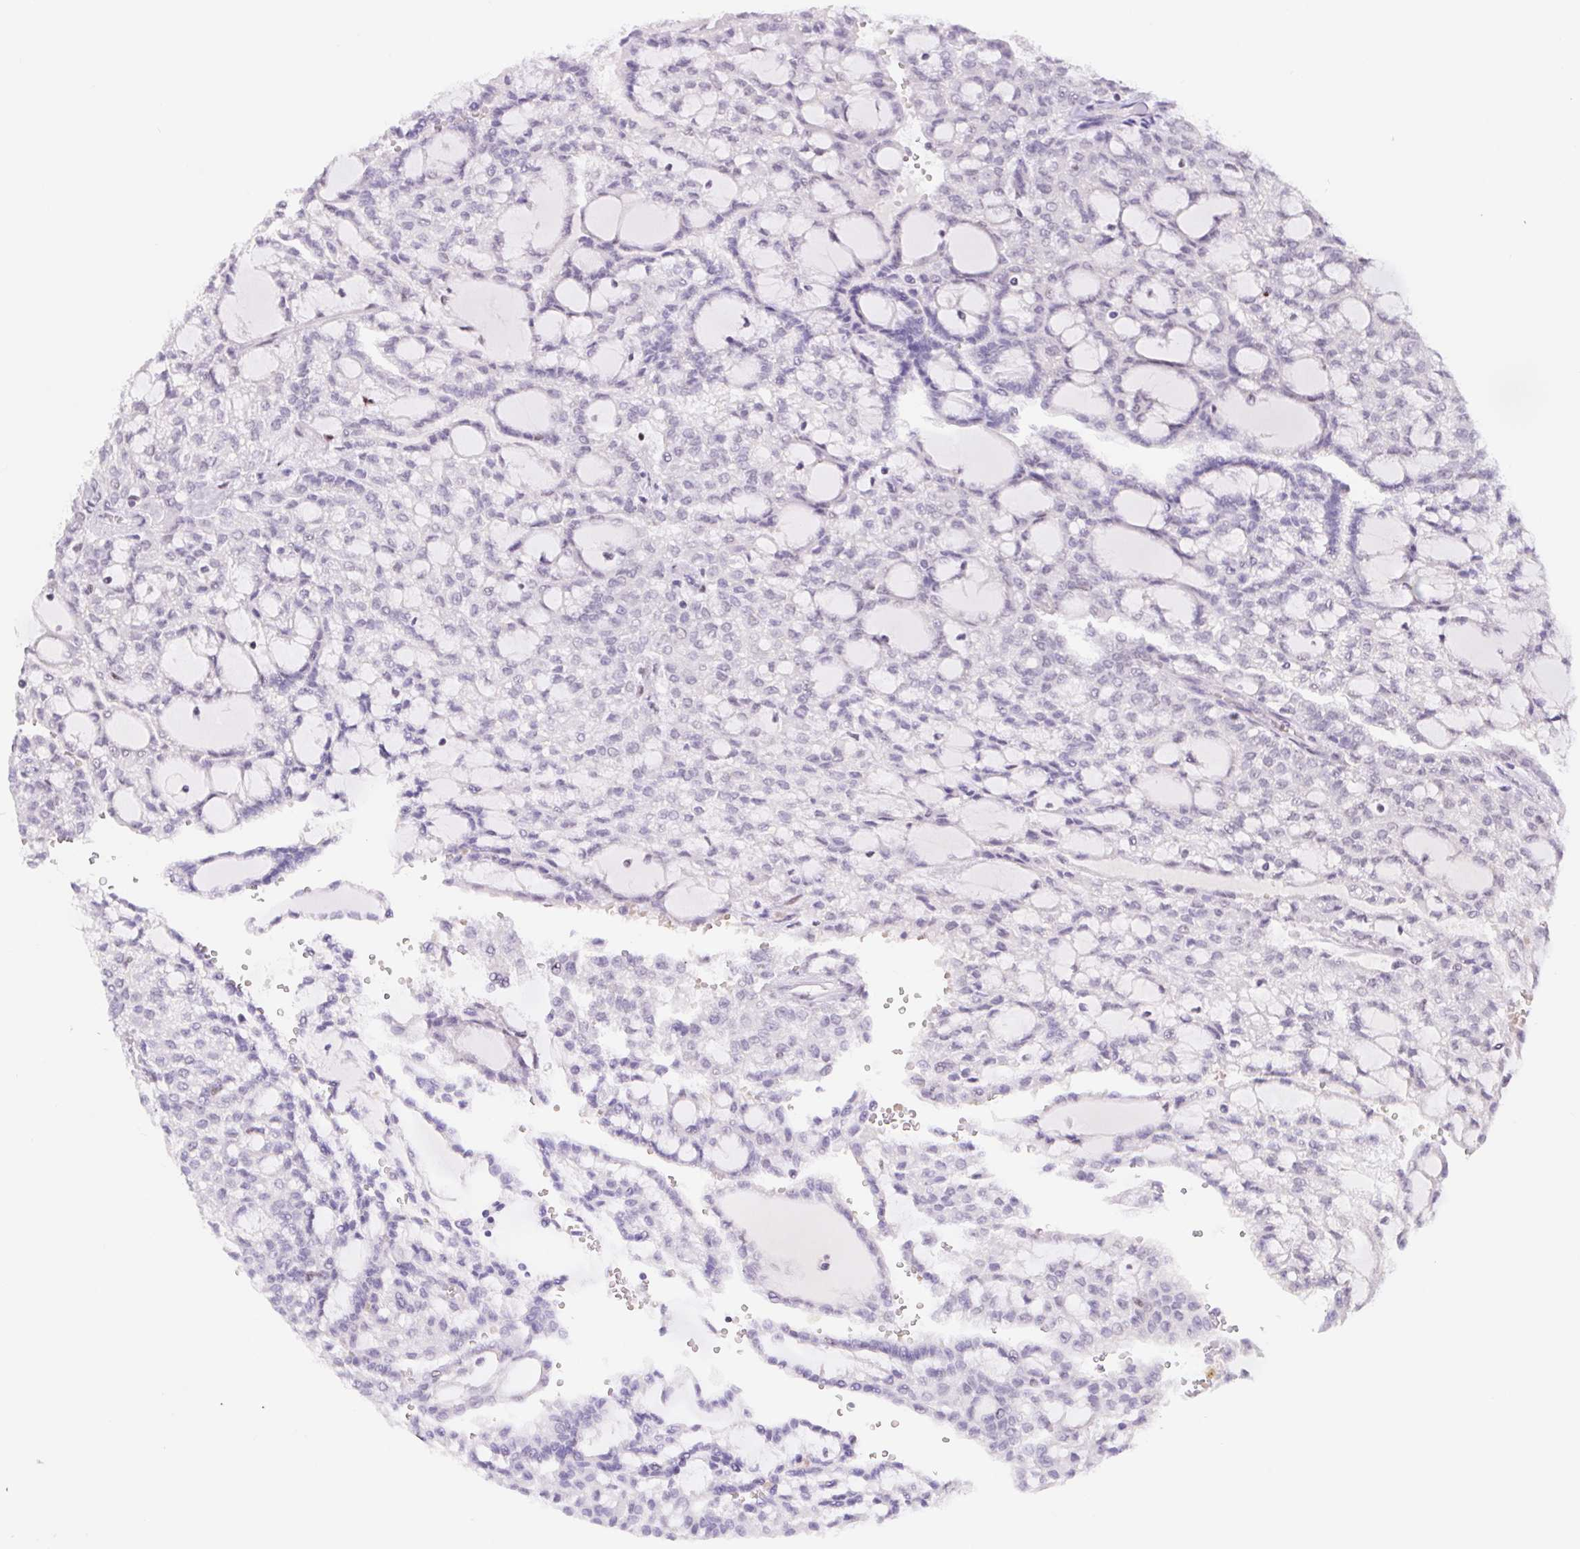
{"staining": {"intensity": "negative", "quantity": "none", "location": "none"}, "tissue": "renal cancer", "cell_type": "Tumor cells", "image_type": "cancer", "snomed": [{"axis": "morphology", "description": "Adenocarcinoma, NOS"}, {"axis": "topography", "description": "Kidney"}], "caption": "Immunohistochemistry (IHC) image of neoplastic tissue: human adenocarcinoma (renal) stained with DAB displays no significant protein staining in tumor cells.", "gene": "TRERF1", "patient": {"sex": "male", "age": 63}}